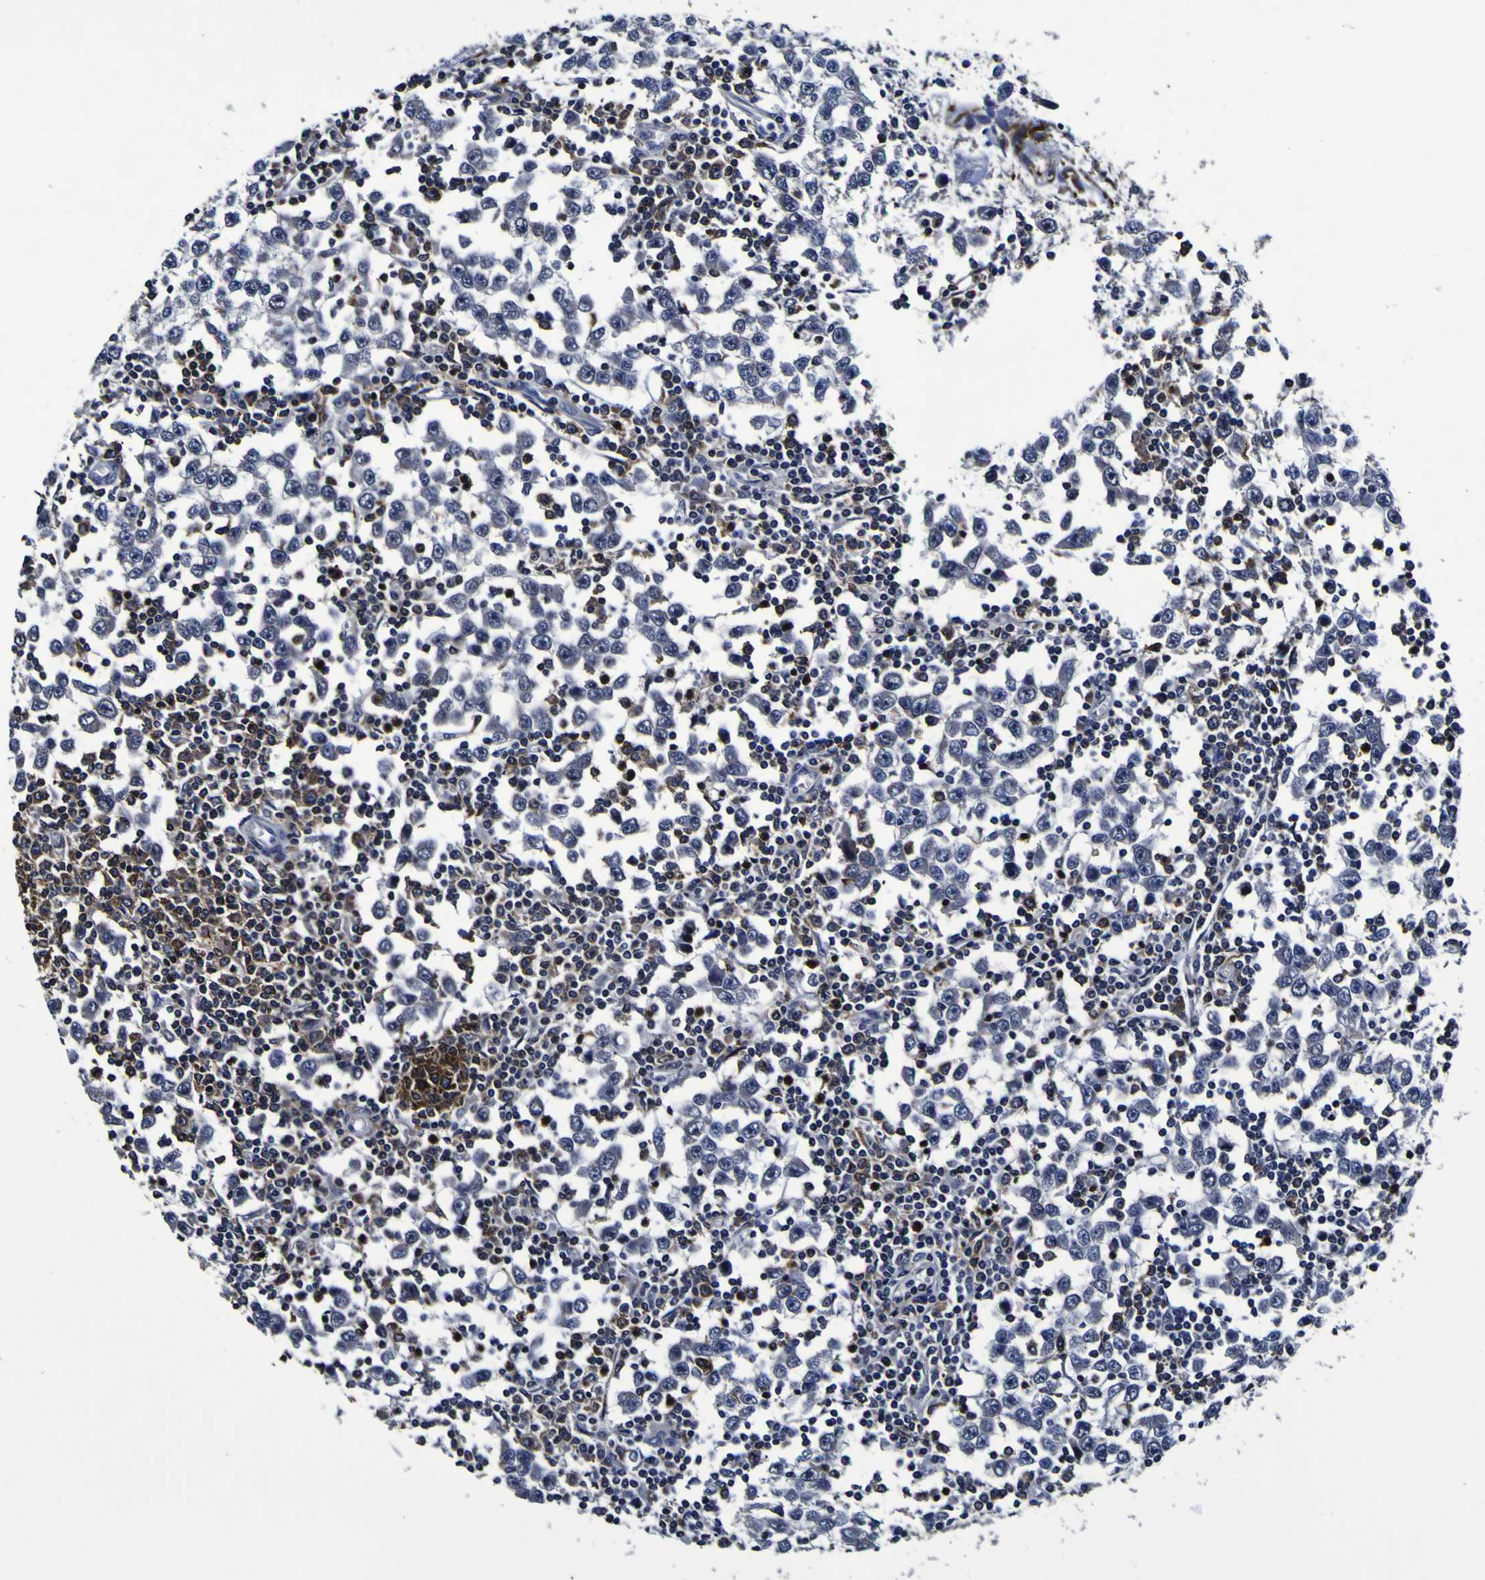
{"staining": {"intensity": "negative", "quantity": "none", "location": "none"}, "tissue": "testis cancer", "cell_type": "Tumor cells", "image_type": "cancer", "snomed": [{"axis": "morphology", "description": "Seminoma, NOS"}, {"axis": "topography", "description": "Testis"}], "caption": "IHC image of neoplastic tissue: testis seminoma stained with DAB demonstrates no significant protein staining in tumor cells.", "gene": "SORCS1", "patient": {"sex": "male", "age": 65}}